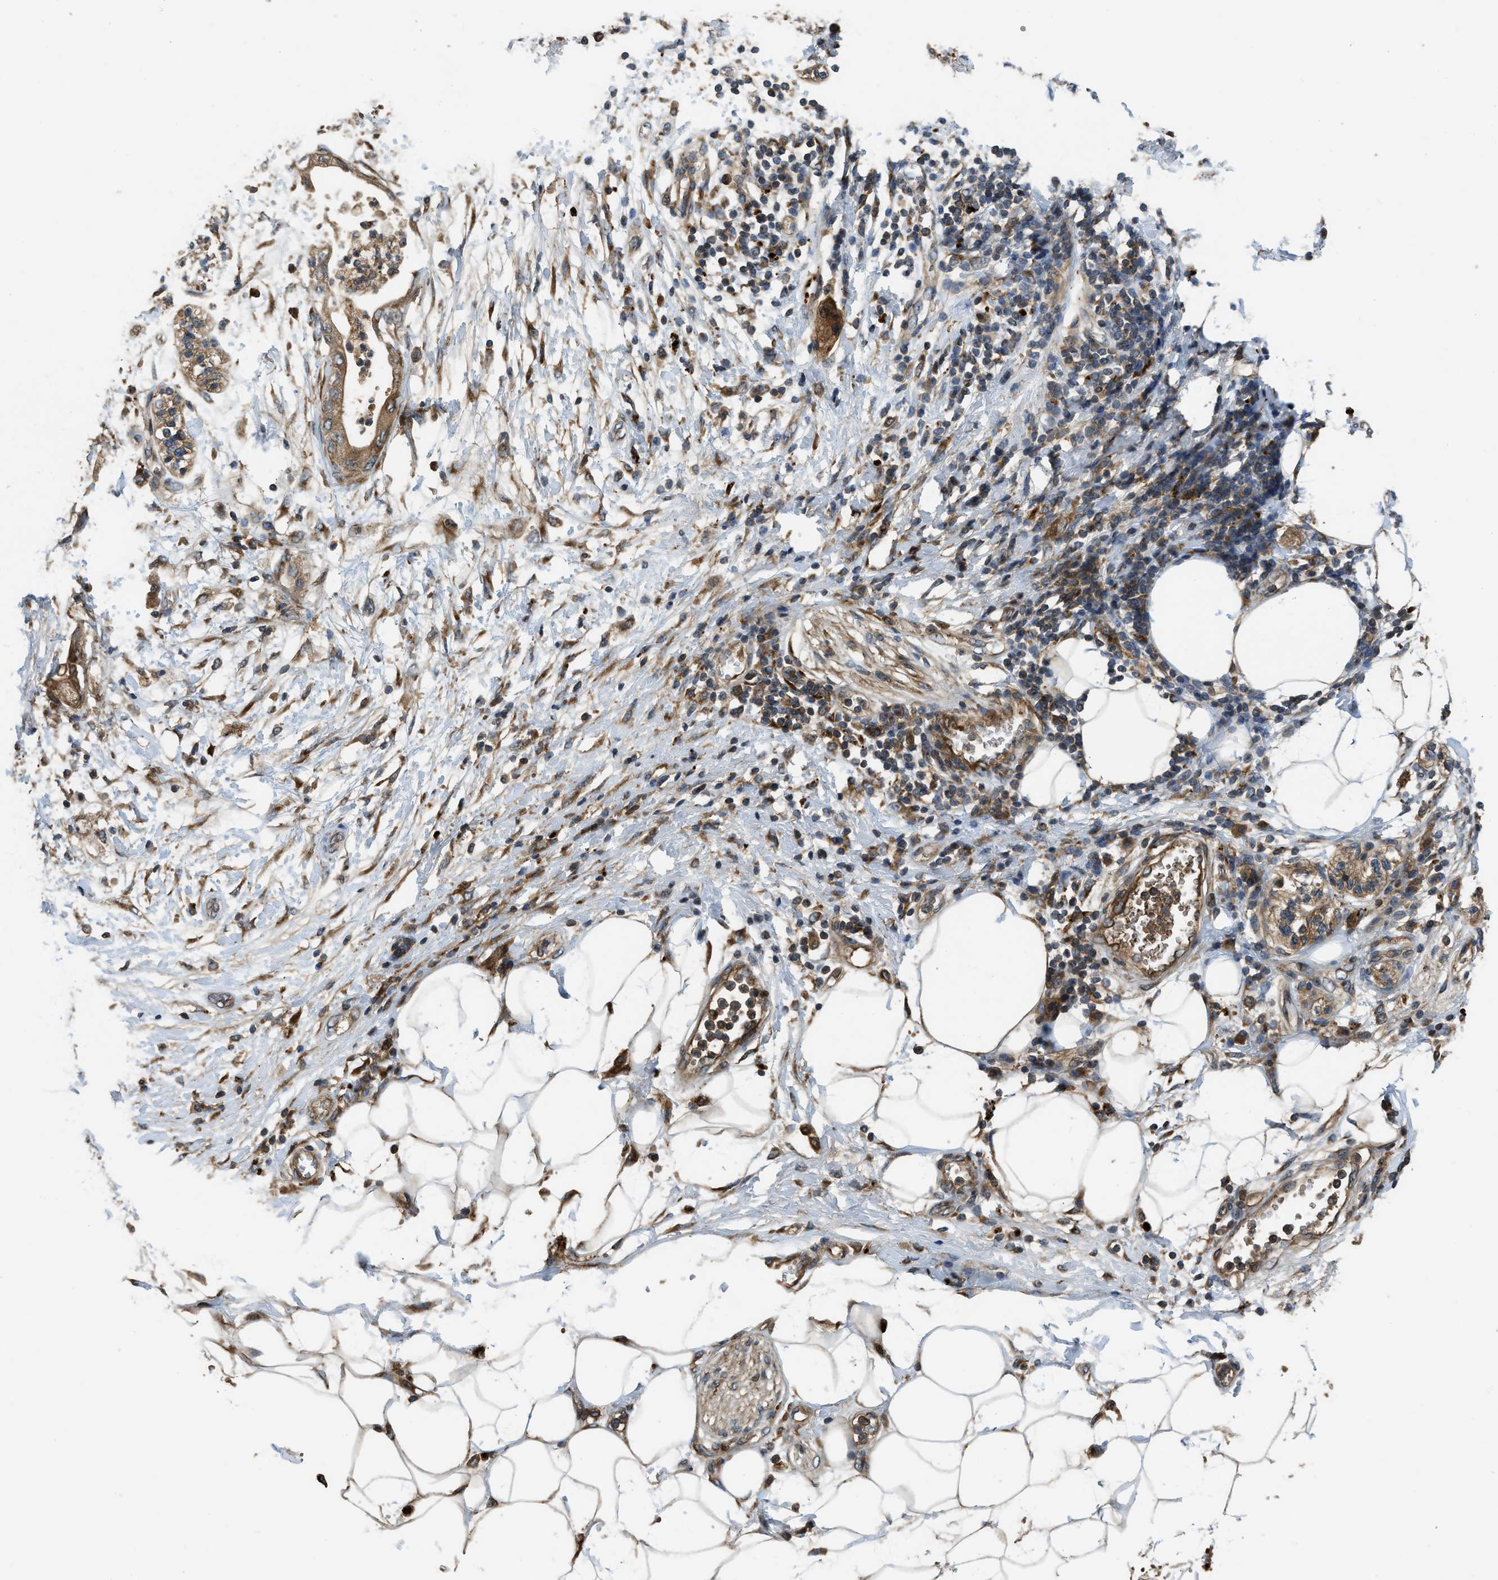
{"staining": {"intensity": "moderate", "quantity": ">75%", "location": "cytoplasmic/membranous"}, "tissue": "adipose tissue", "cell_type": "Adipocytes", "image_type": "normal", "snomed": [{"axis": "morphology", "description": "Normal tissue, NOS"}, {"axis": "morphology", "description": "Adenocarcinoma, NOS"}, {"axis": "topography", "description": "Duodenum"}, {"axis": "topography", "description": "Peripheral nerve tissue"}], "caption": "Protein positivity by immunohistochemistry (IHC) shows moderate cytoplasmic/membranous positivity in approximately >75% of adipocytes in normal adipose tissue.", "gene": "GGH", "patient": {"sex": "female", "age": 60}}